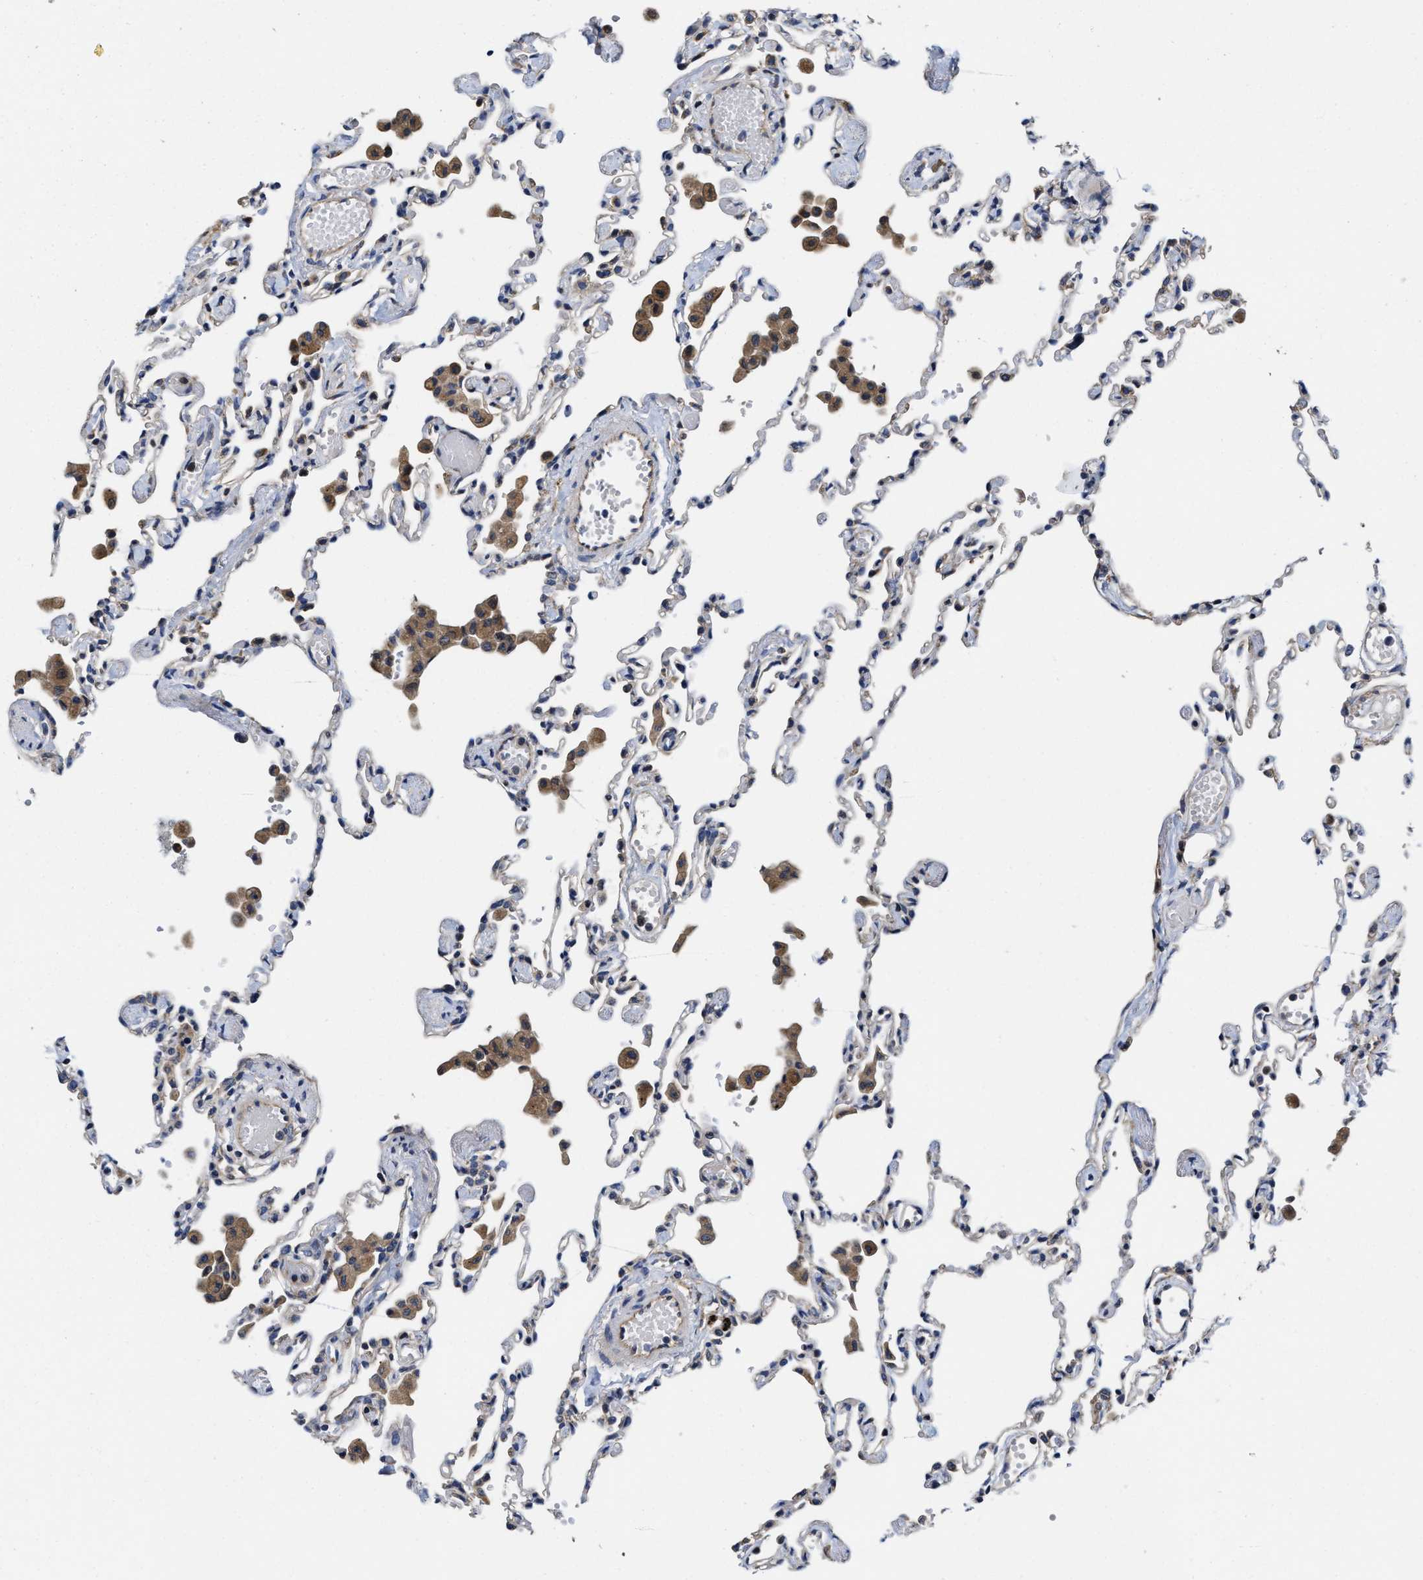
{"staining": {"intensity": "negative", "quantity": "none", "location": "none"}, "tissue": "lung", "cell_type": "Alveolar cells", "image_type": "normal", "snomed": [{"axis": "morphology", "description": "Normal tissue, NOS"}, {"axis": "topography", "description": "Bronchus"}, {"axis": "topography", "description": "Lung"}], "caption": "IHC of unremarkable human lung displays no positivity in alveolar cells.", "gene": "TRAF6", "patient": {"sex": "female", "age": 49}}